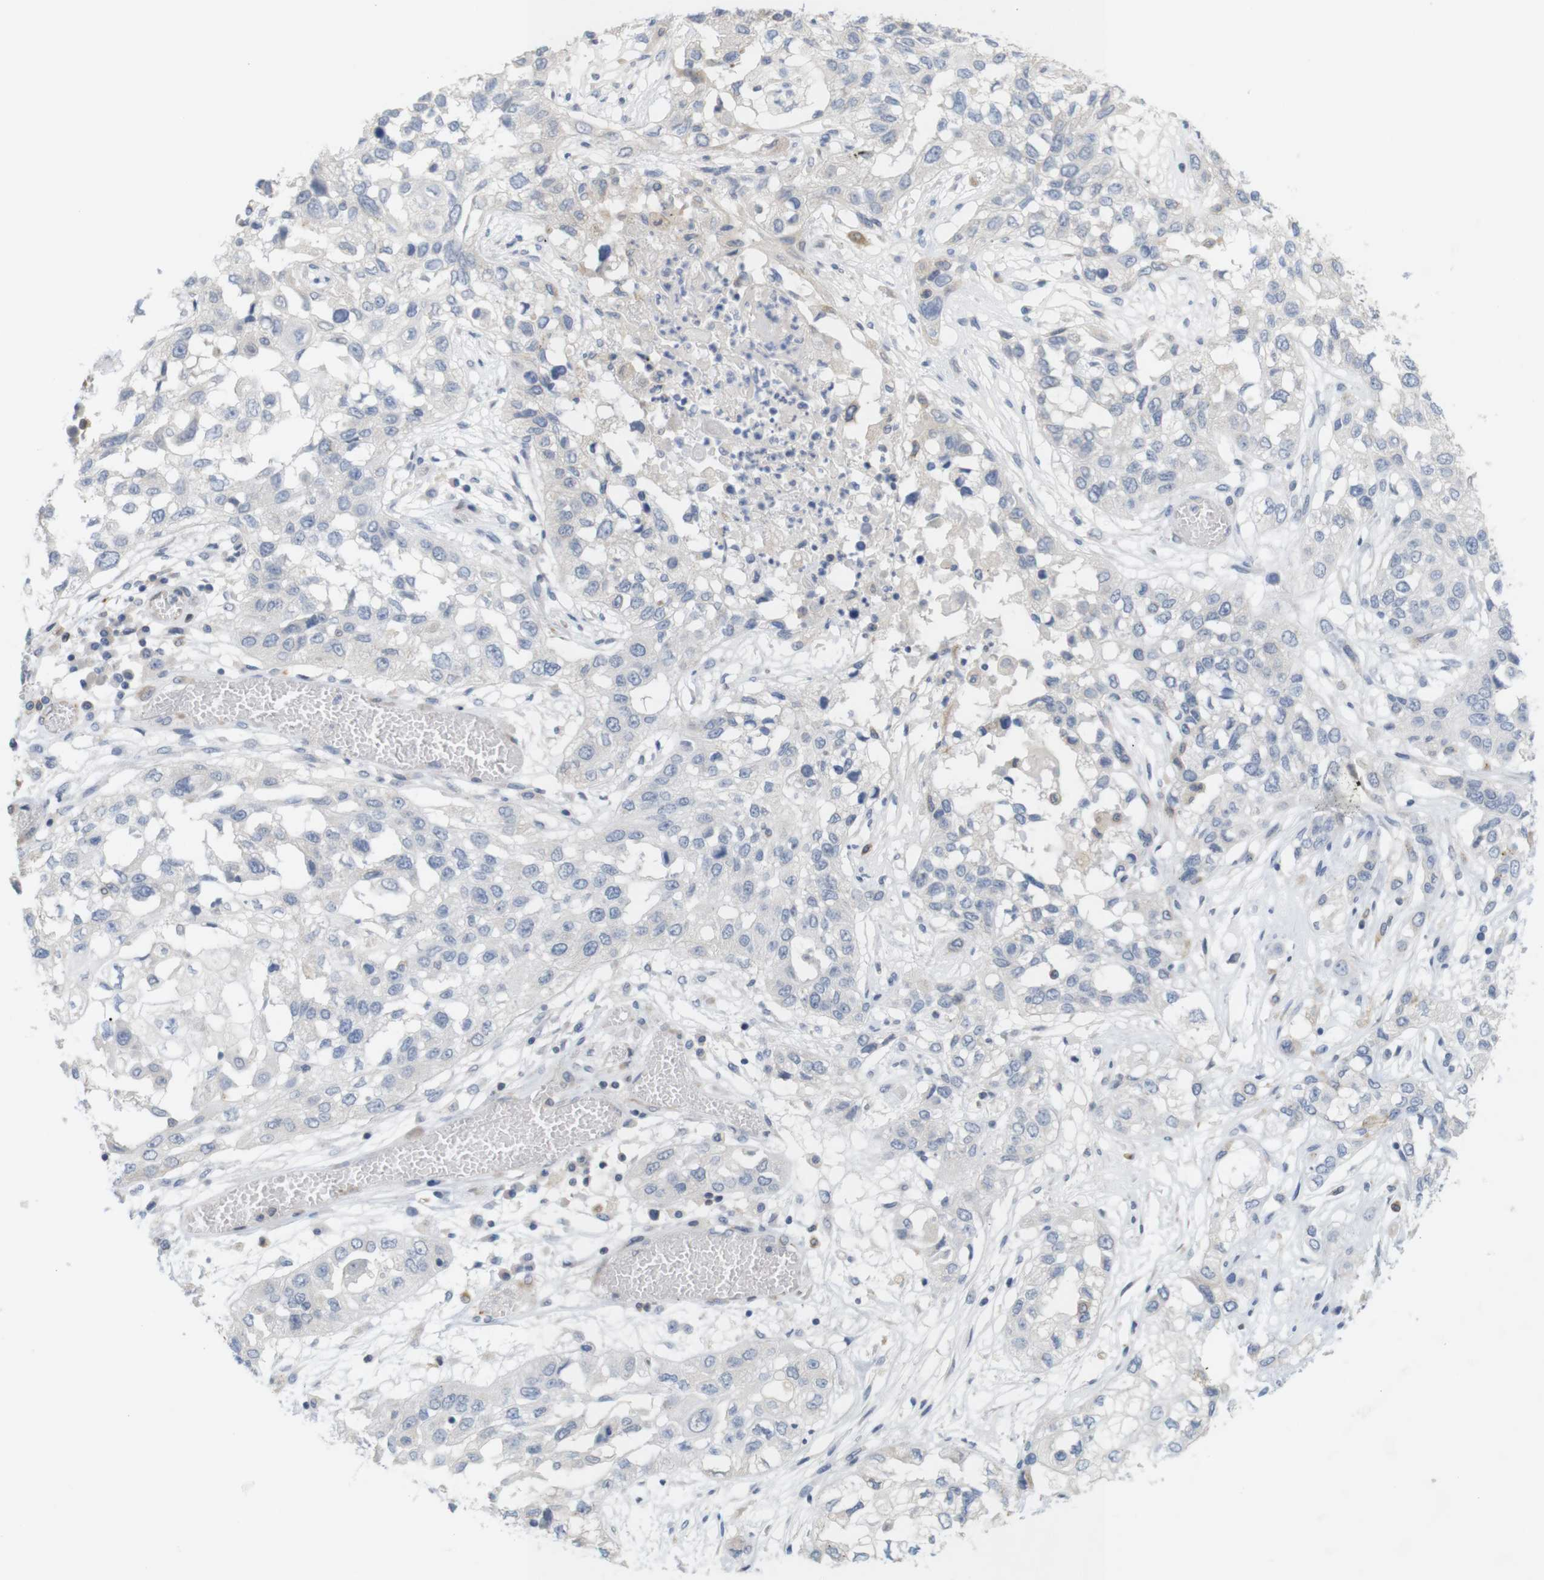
{"staining": {"intensity": "negative", "quantity": "none", "location": "none"}, "tissue": "lung cancer", "cell_type": "Tumor cells", "image_type": "cancer", "snomed": [{"axis": "morphology", "description": "Squamous cell carcinoma, NOS"}, {"axis": "topography", "description": "Lung"}], "caption": "High power microscopy histopathology image of an immunohistochemistry photomicrograph of squamous cell carcinoma (lung), revealing no significant expression in tumor cells.", "gene": "ITPR1", "patient": {"sex": "male", "age": 71}}